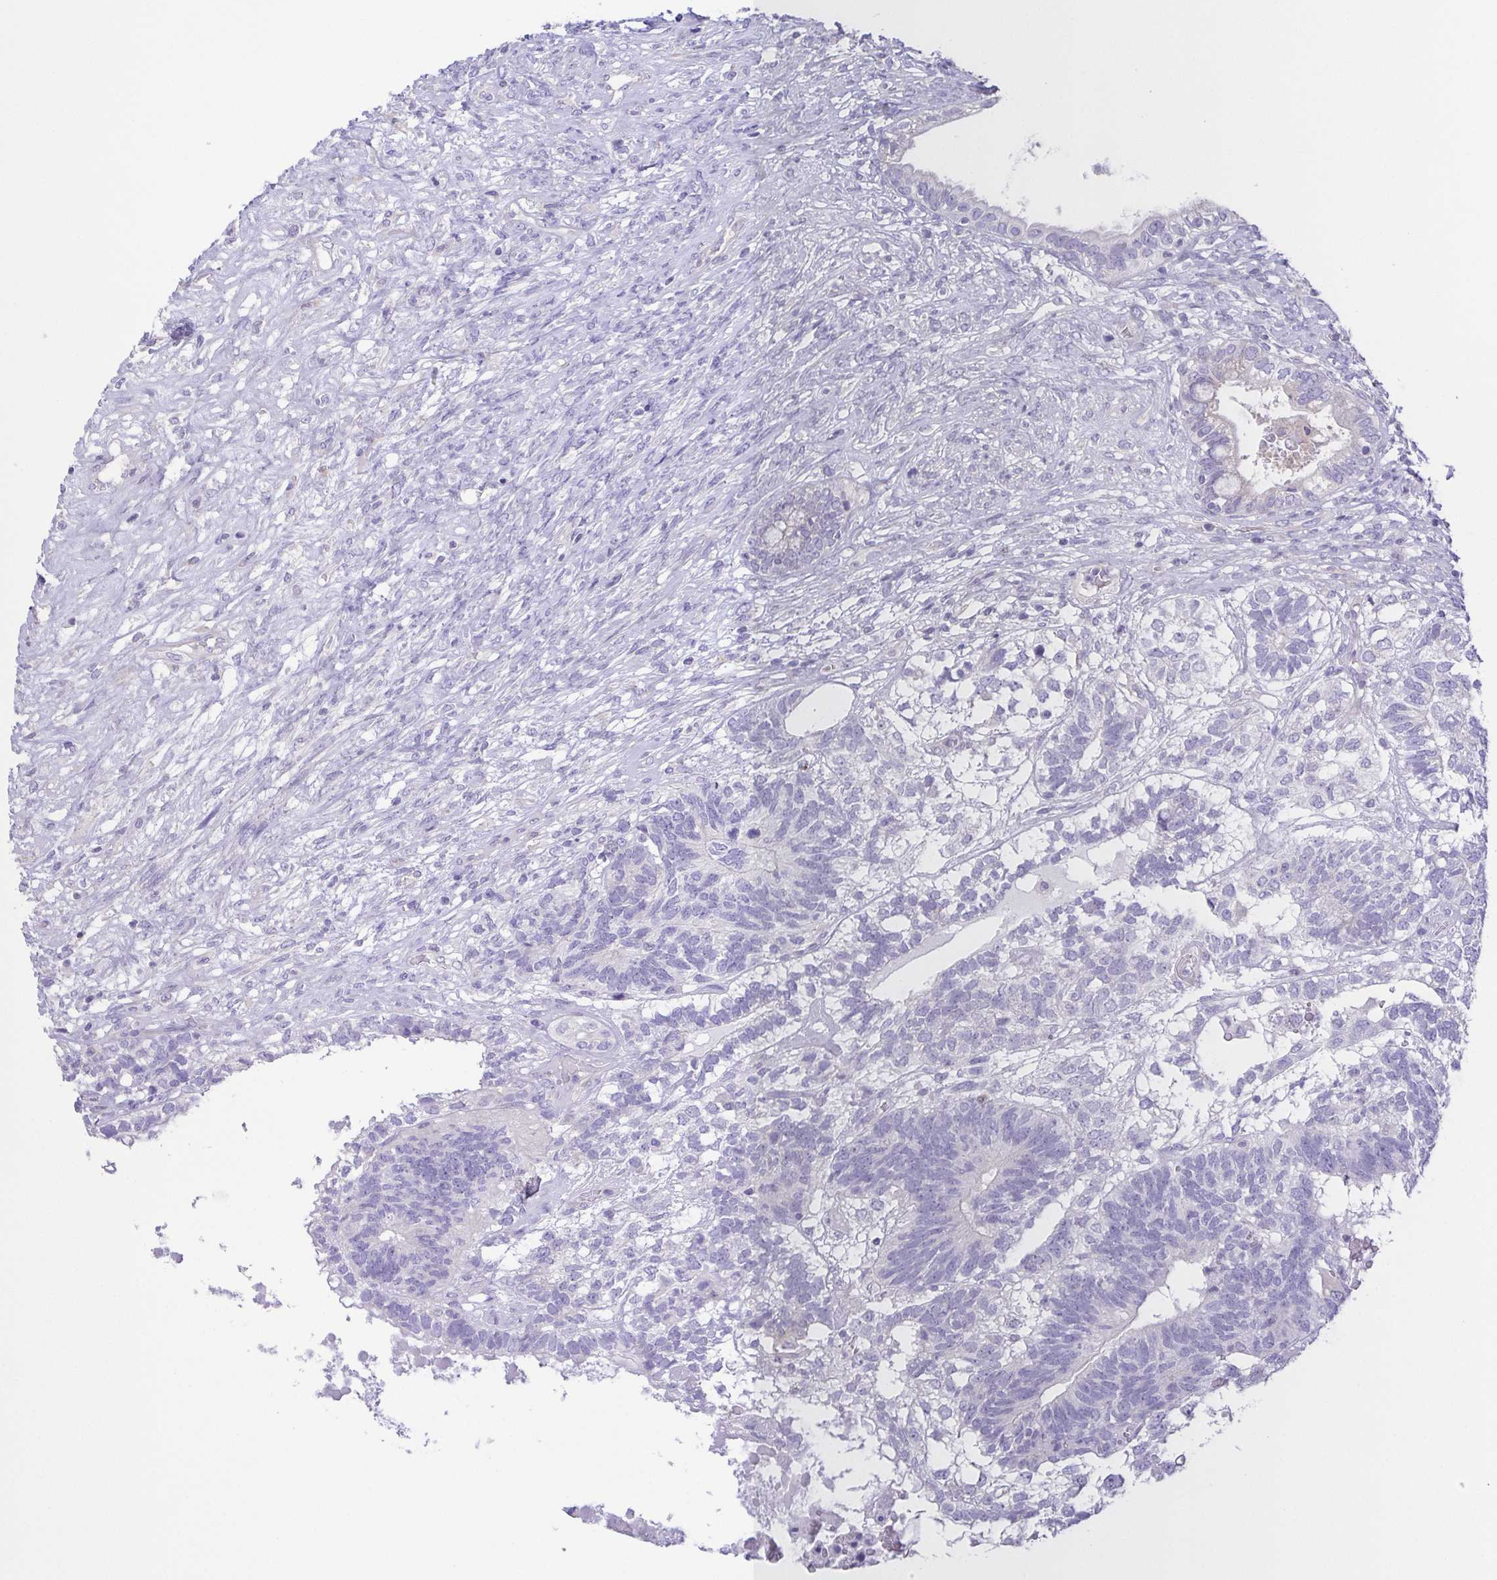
{"staining": {"intensity": "negative", "quantity": "none", "location": "none"}, "tissue": "testis cancer", "cell_type": "Tumor cells", "image_type": "cancer", "snomed": [{"axis": "morphology", "description": "Seminoma, NOS"}, {"axis": "morphology", "description": "Carcinoma, Embryonal, NOS"}, {"axis": "topography", "description": "Testis"}], "caption": "High magnification brightfield microscopy of testis cancer stained with DAB (brown) and counterstained with hematoxylin (blue): tumor cells show no significant positivity.", "gene": "PKDREJ", "patient": {"sex": "male", "age": 41}}